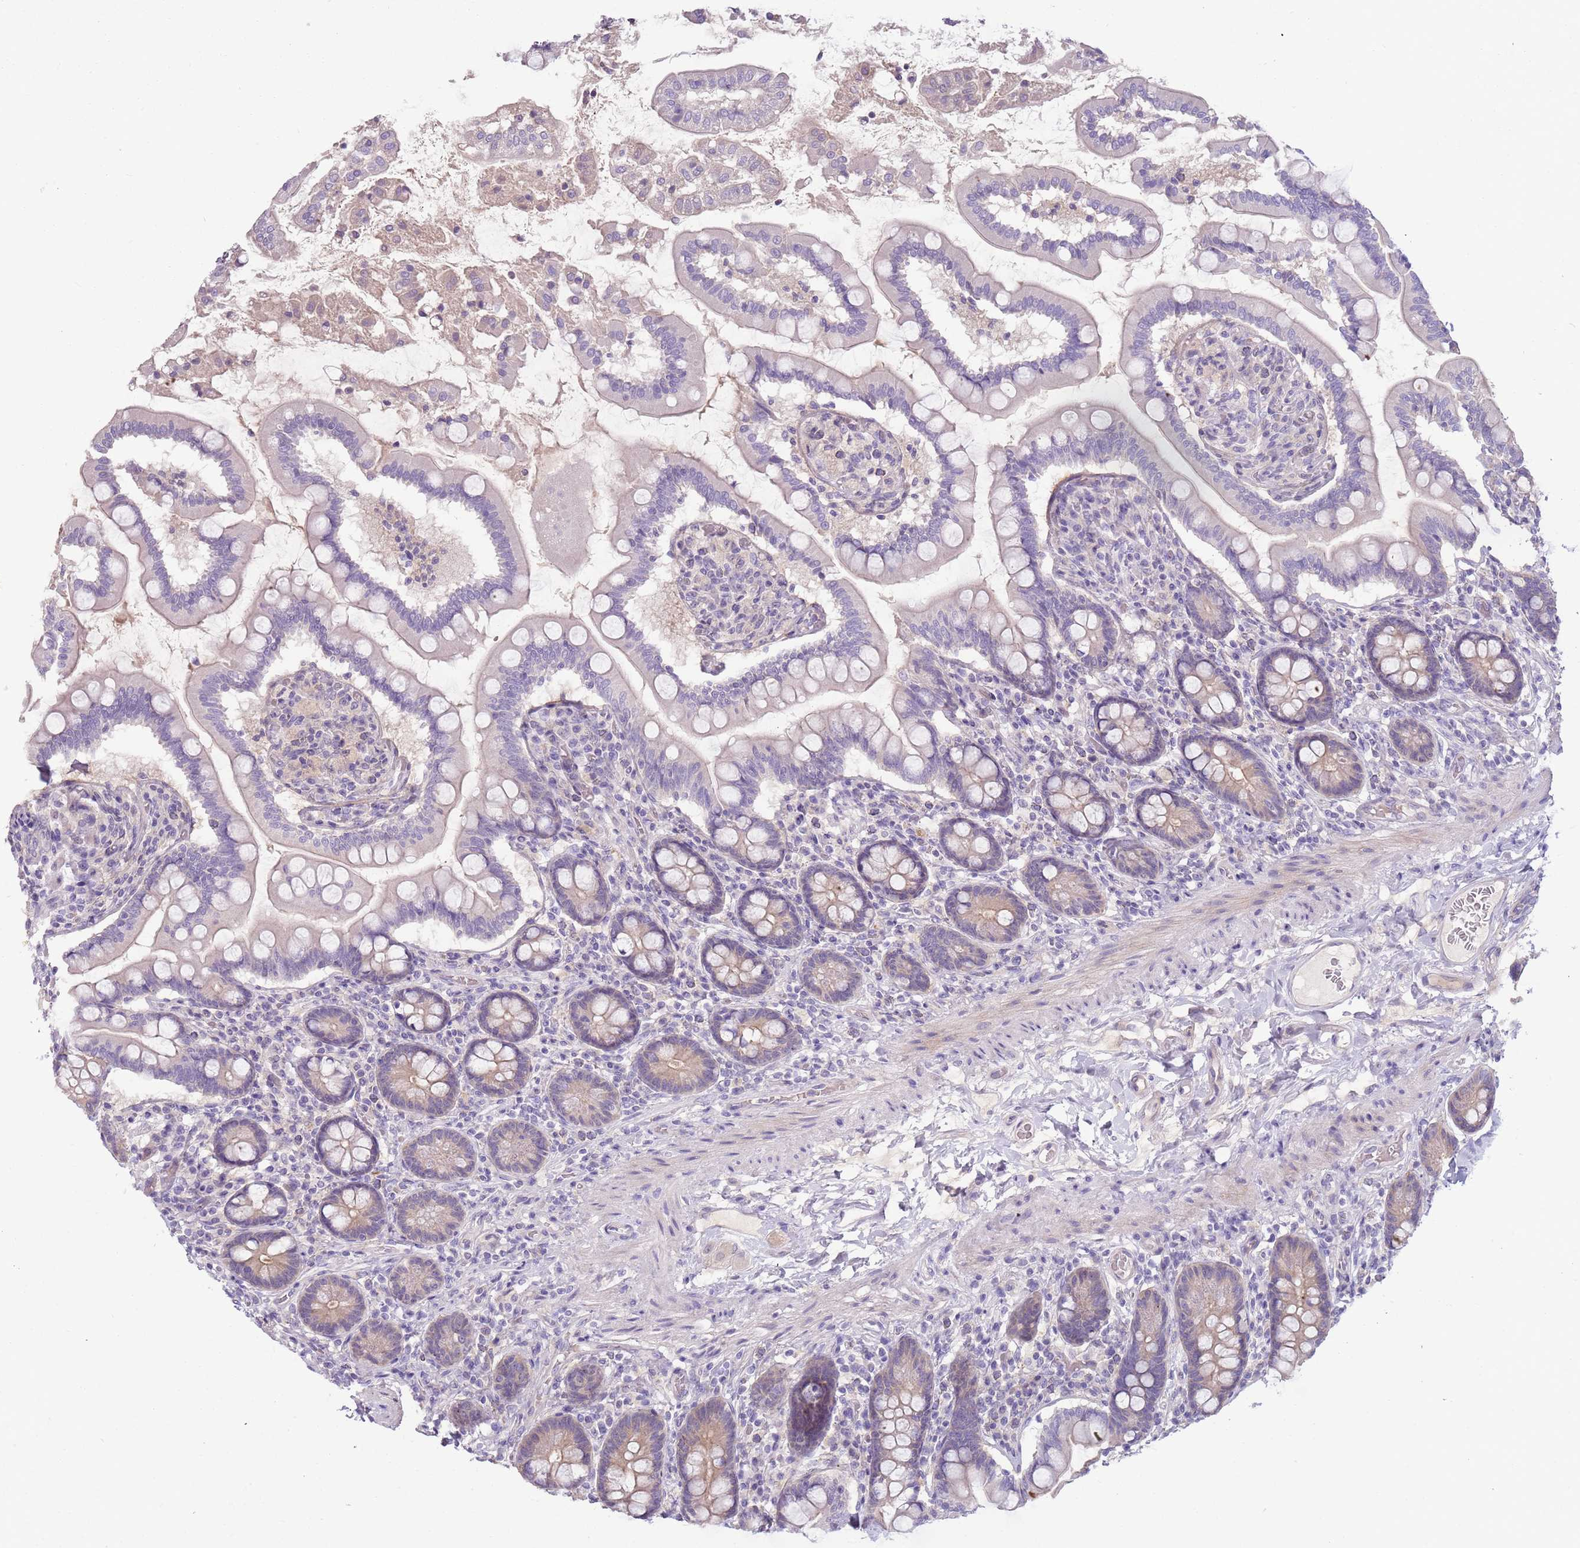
{"staining": {"intensity": "weak", "quantity": "<25%", "location": "cytoplasmic/membranous"}, "tissue": "small intestine", "cell_type": "Glandular cells", "image_type": "normal", "snomed": [{"axis": "morphology", "description": "Normal tissue, NOS"}, {"axis": "topography", "description": "Small intestine"}], "caption": "IHC photomicrograph of benign small intestine stained for a protein (brown), which demonstrates no expression in glandular cells.", "gene": "ARHGAP5", "patient": {"sex": "female", "age": 64}}